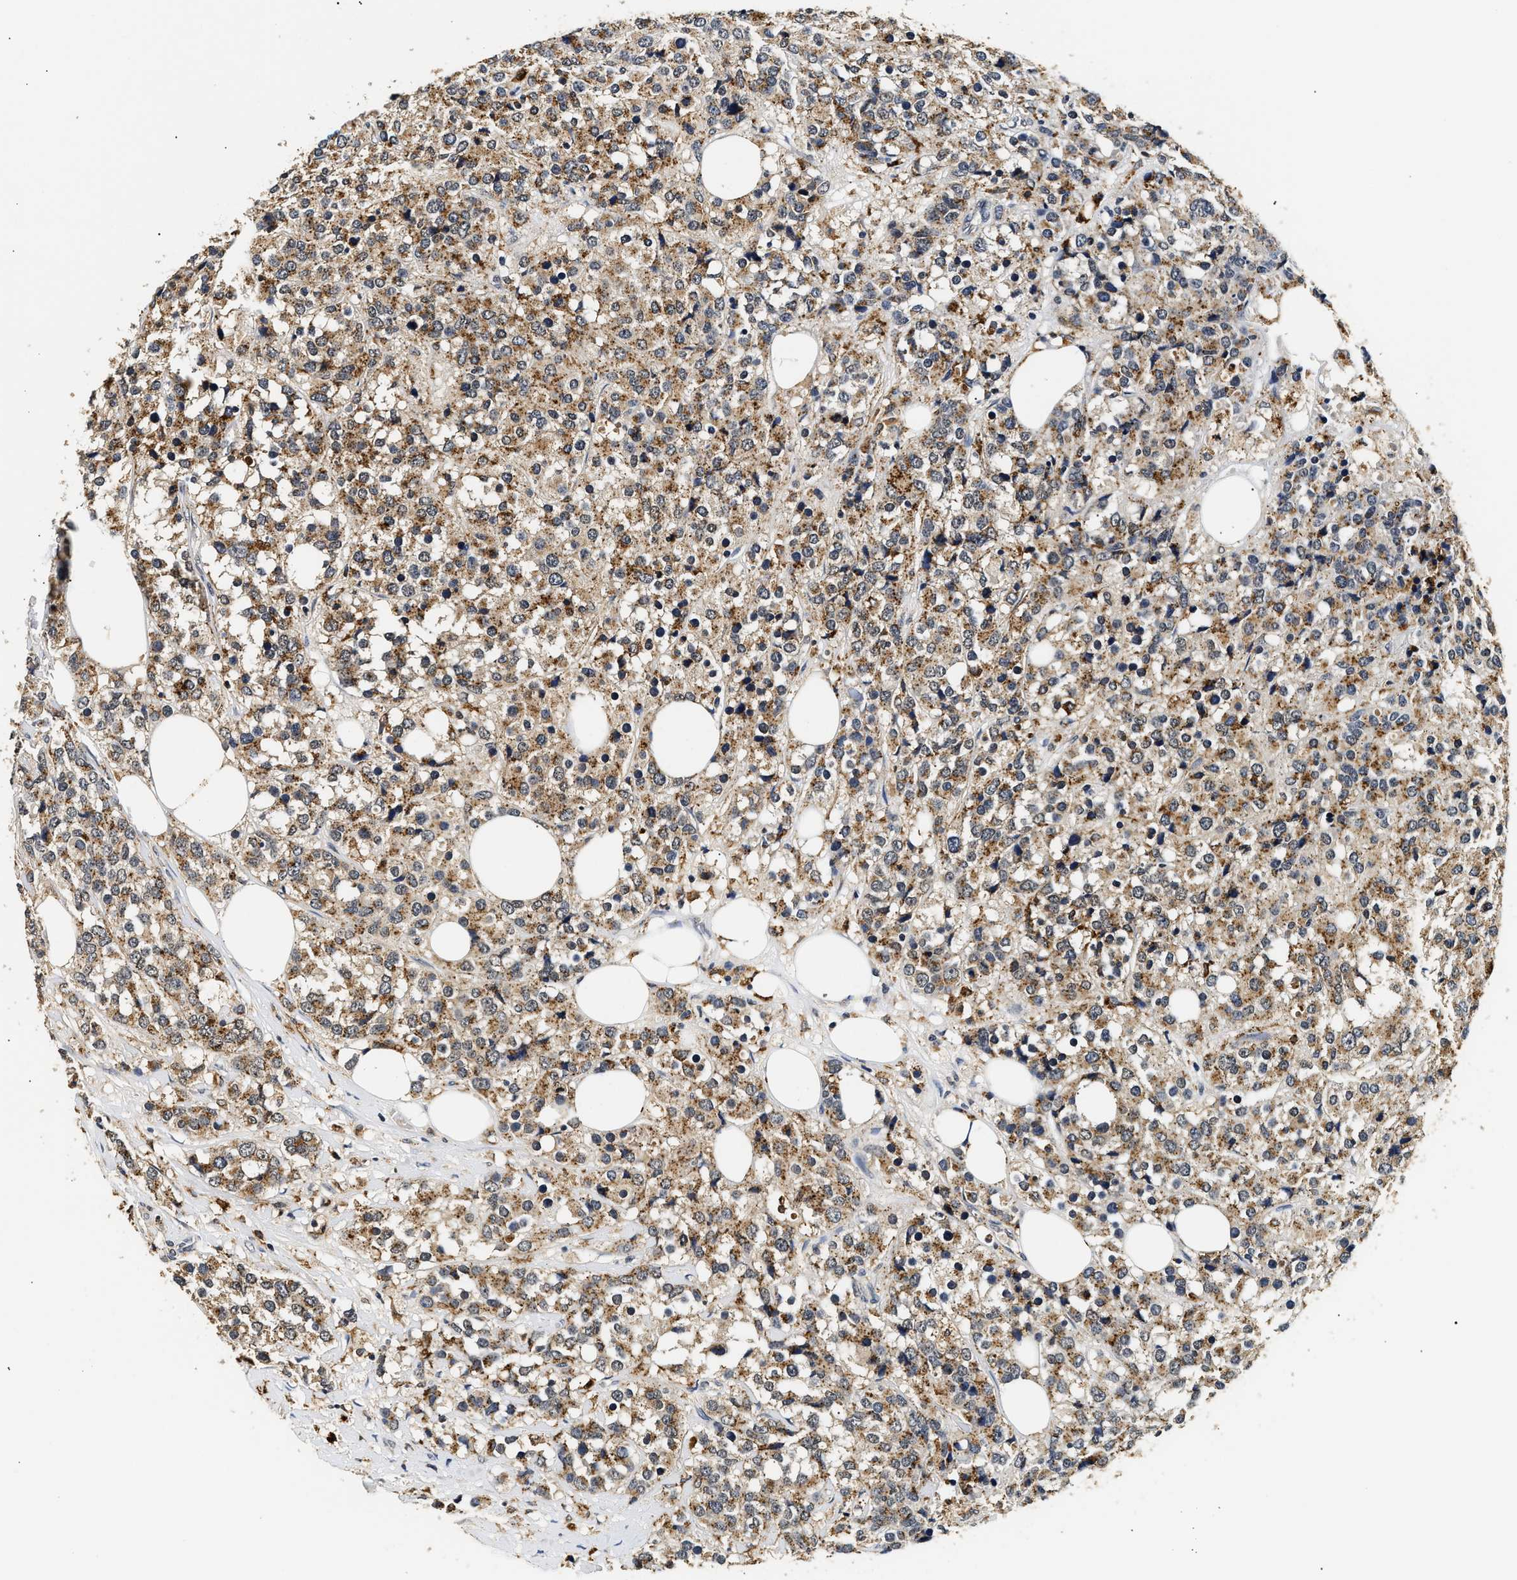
{"staining": {"intensity": "moderate", "quantity": ">75%", "location": "cytoplasmic/membranous"}, "tissue": "breast cancer", "cell_type": "Tumor cells", "image_type": "cancer", "snomed": [{"axis": "morphology", "description": "Lobular carcinoma"}, {"axis": "topography", "description": "Breast"}], "caption": "Tumor cells display moderate cytoplasmic/membranous positivity in about >75% of cells in lobular carcinoma (breast).", "gene": "SMU1", "patient": {"sex": "female", "age": 59}}